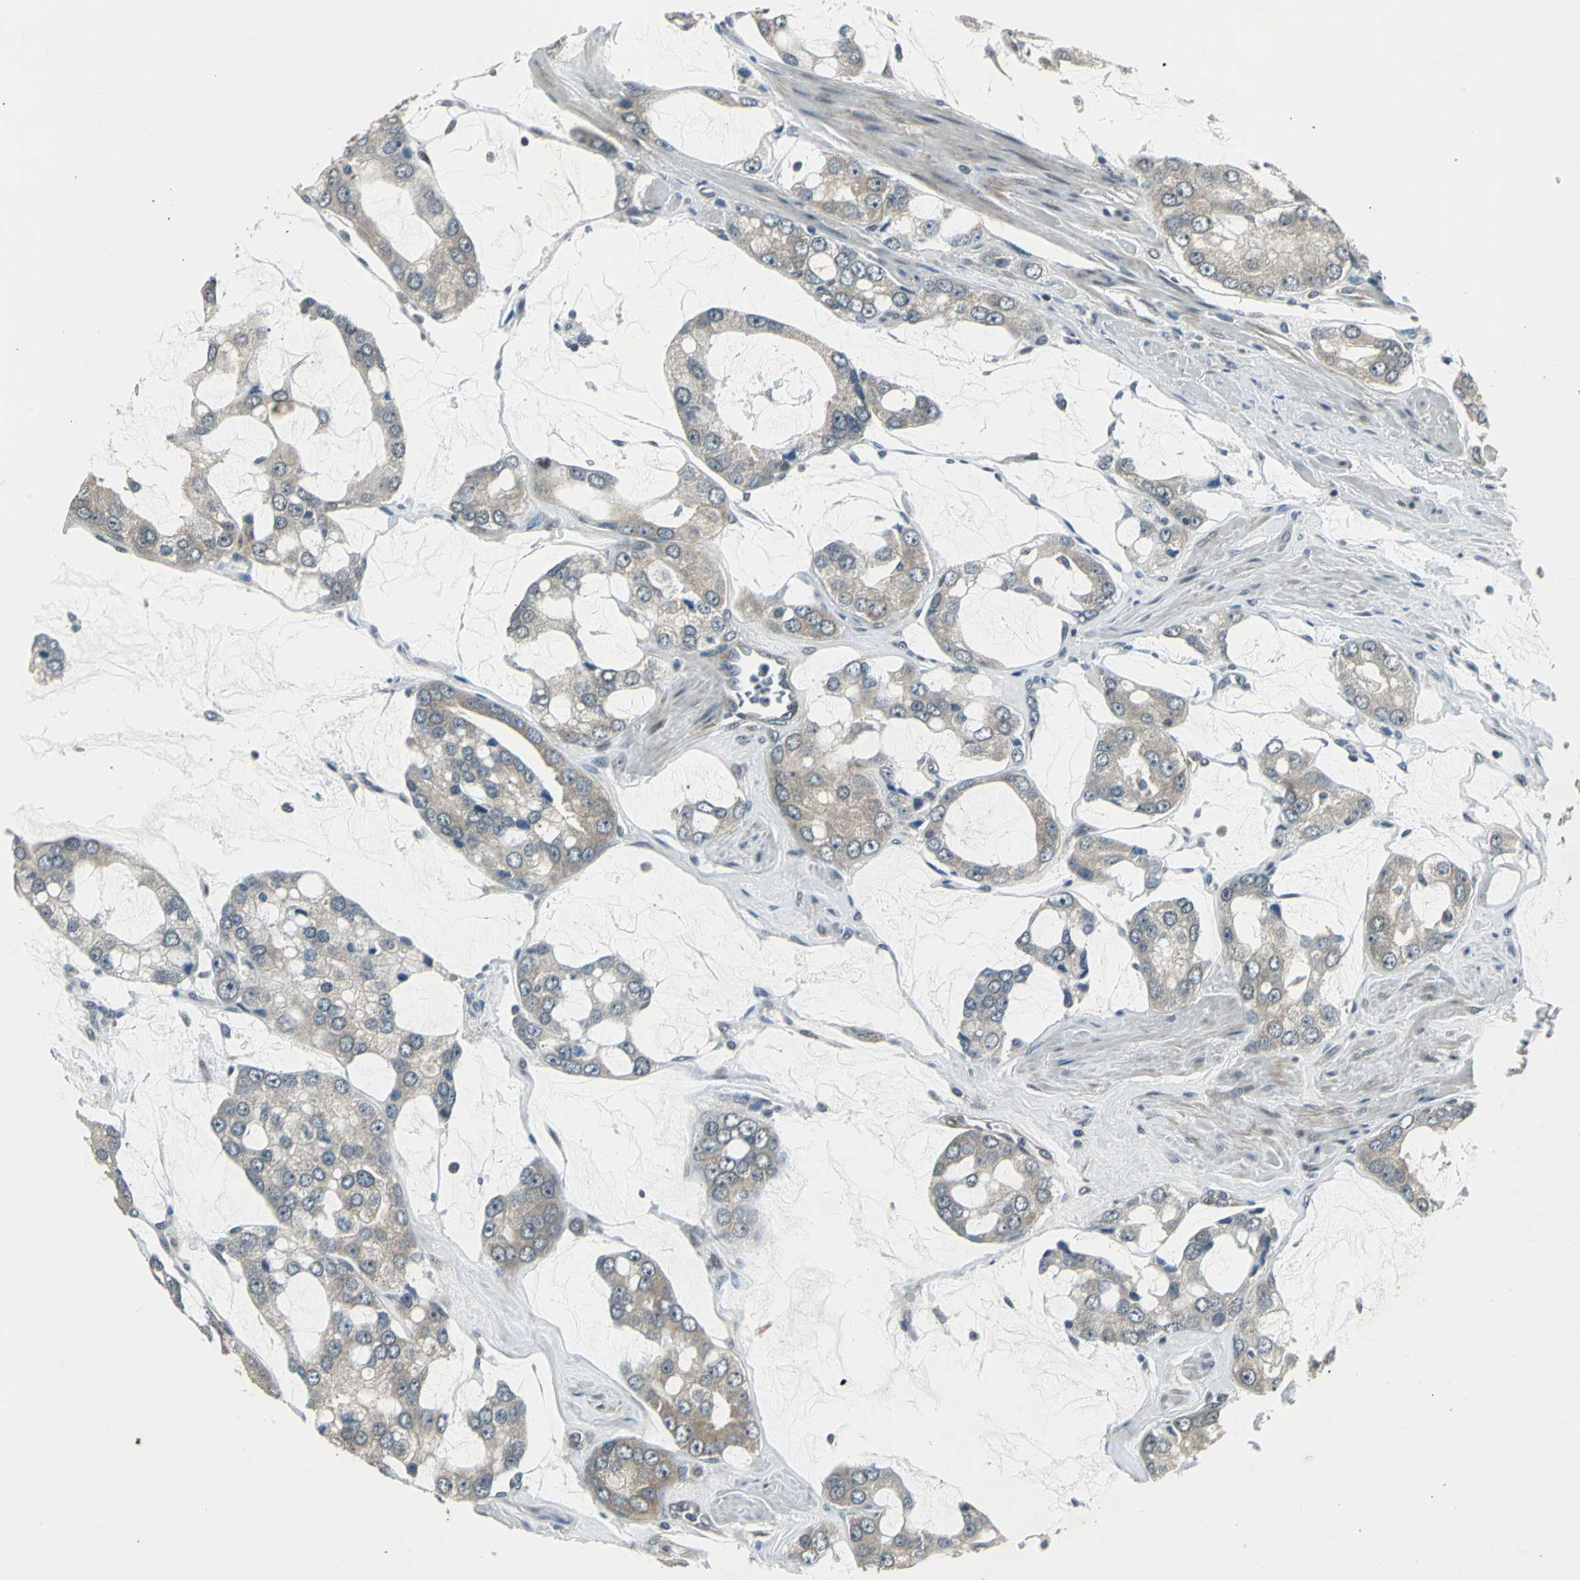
{"staining": {"intensity": "weak", "quantity": ">75%", "location": "cytoplasmic/membranous"}, "tissue": "prostate cancer", "cell_type": "Tumor cells", "image_type": "cancer", "snomed": [{"axis": "morphology", "description": "Adenocarcinoma, High grade"}, {"axis": "topography", "description": "Prostate"}], "caption": "Immunohistochemical staining of prostate cancer (adenocarcinoma (high-grade)) displays low levels of weak cytoplasmic/membranous protein positivity in about >75% of tumor cells.", "gene": "PFDN1", "patient": {"sex": "male", "age": 67}}